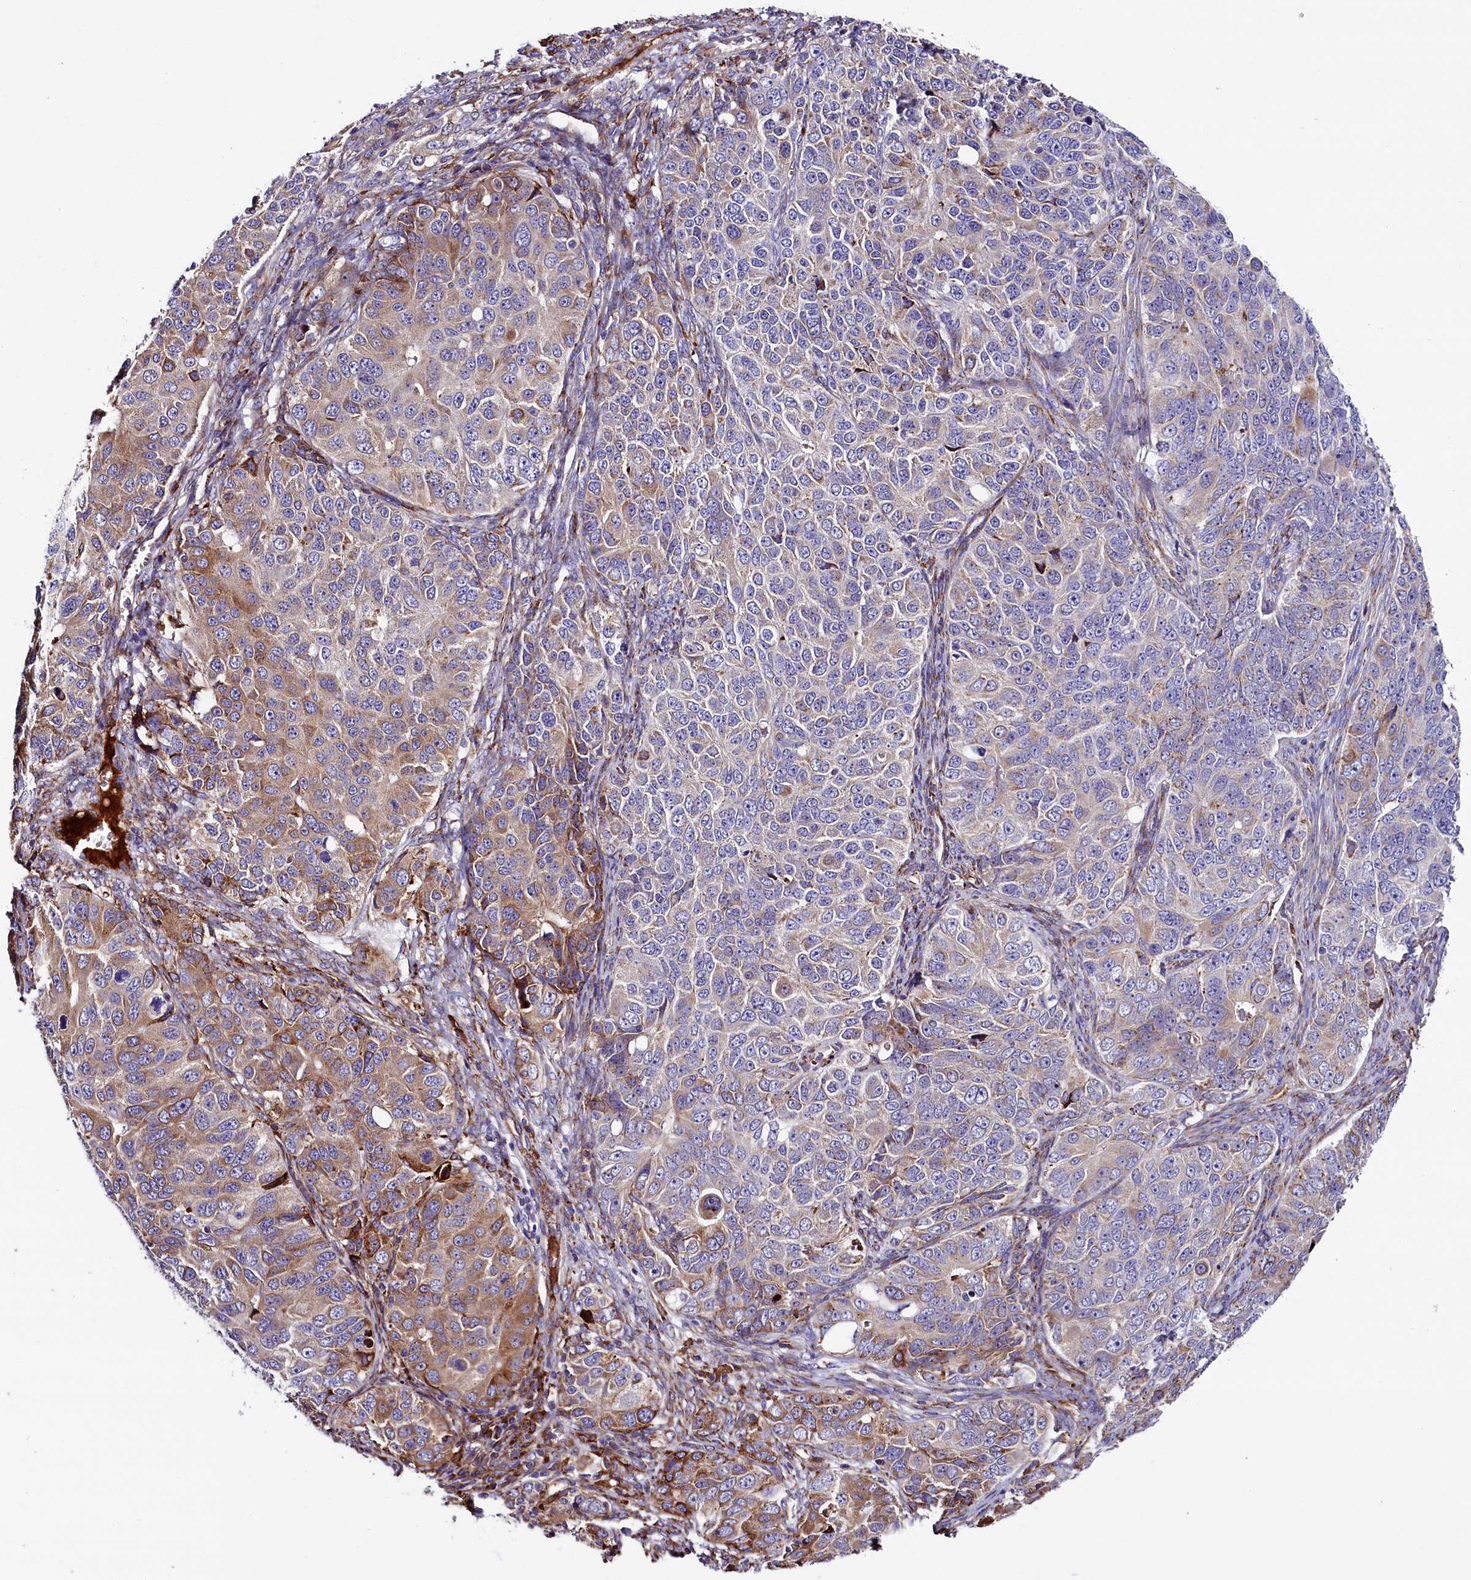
{"staining": {"intensity": "moderate", "quantity": "<25%", "location": "cytoplasmic/membranous"}, "tissue": "ovarian cancer", "cell_type": "Tumor cells", "image_type": "cancer", "snomed": [{"axis": "morphology", "description": "Carcinoma, endometroid"}, {"axis": "topography", "description": "Ovary"}], "caption": "IHC staining of endometroid carcinoma (ovarian), which demonstrates low levels of moderate cytoplasmic/membranous expression in approximately <25% of tumor cells indicating moderate cytoplasmic/membranous protein positivity. The staining was performed using DAB (brown) for protein detection and nuclei were counterstained in hematoxylin (blue).", "gene": "CMTR2", "patient": {"sex": "female", "age": 51}}